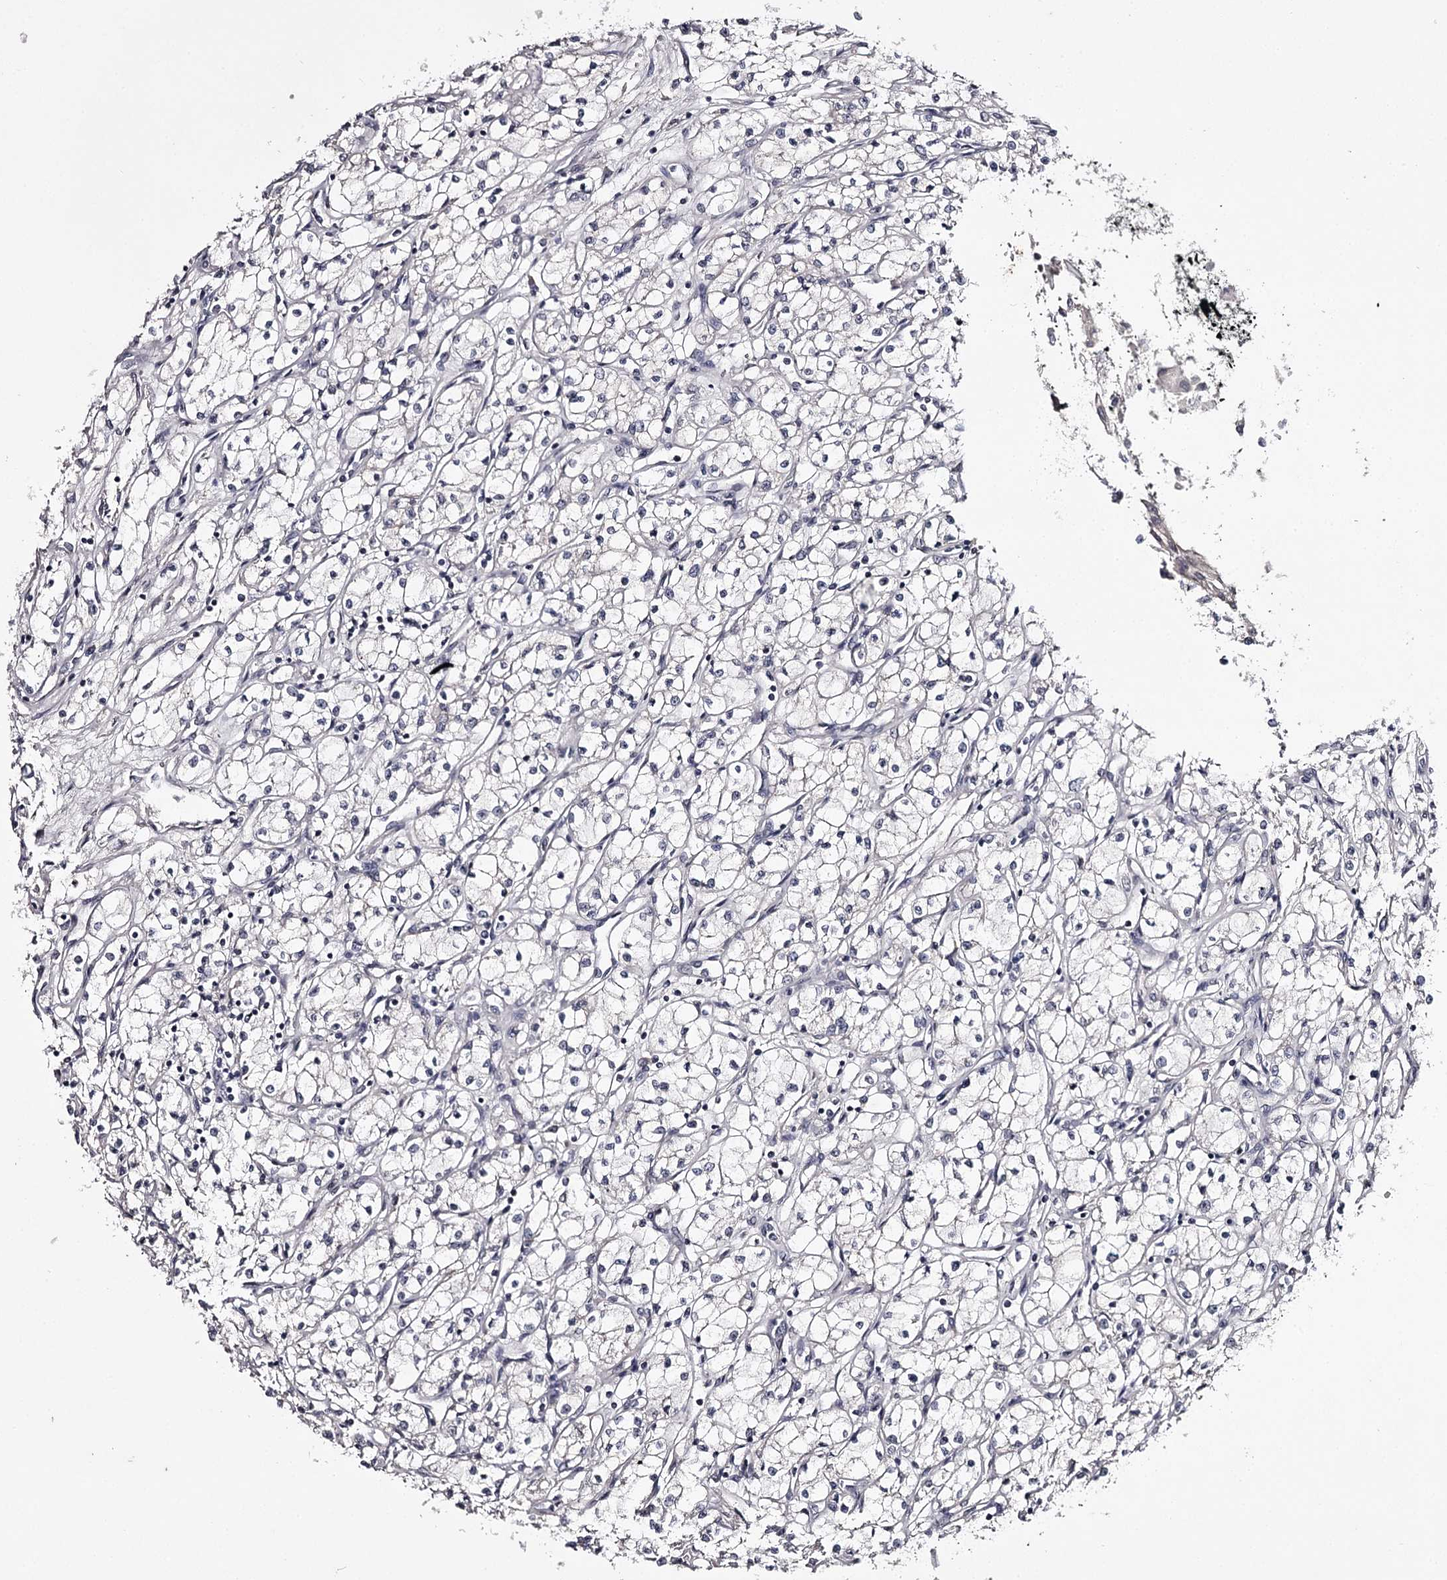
{"staining": {"intensity": "negative", "quantity": "none", "location": "none"}, "tissue": "renal cancer", "cell_type": "Tumor cells", "image_type": "cancer", "snomed": [{"axis": "morphology", "description": "Adenocarcinoma, NOS"}, {"axis": "topography", "description": "Kidney"}], "caption": "IHC micrograph of human renal adenocarcinoma stained for a protein (brown), which exhibits no staining in tumor cells. (DAB (3,3'-diaminobenzidine) IHC with hematoxylin counter stain).", "gene": "PRM2", "patient": {"sex": "male", "age": 59}}